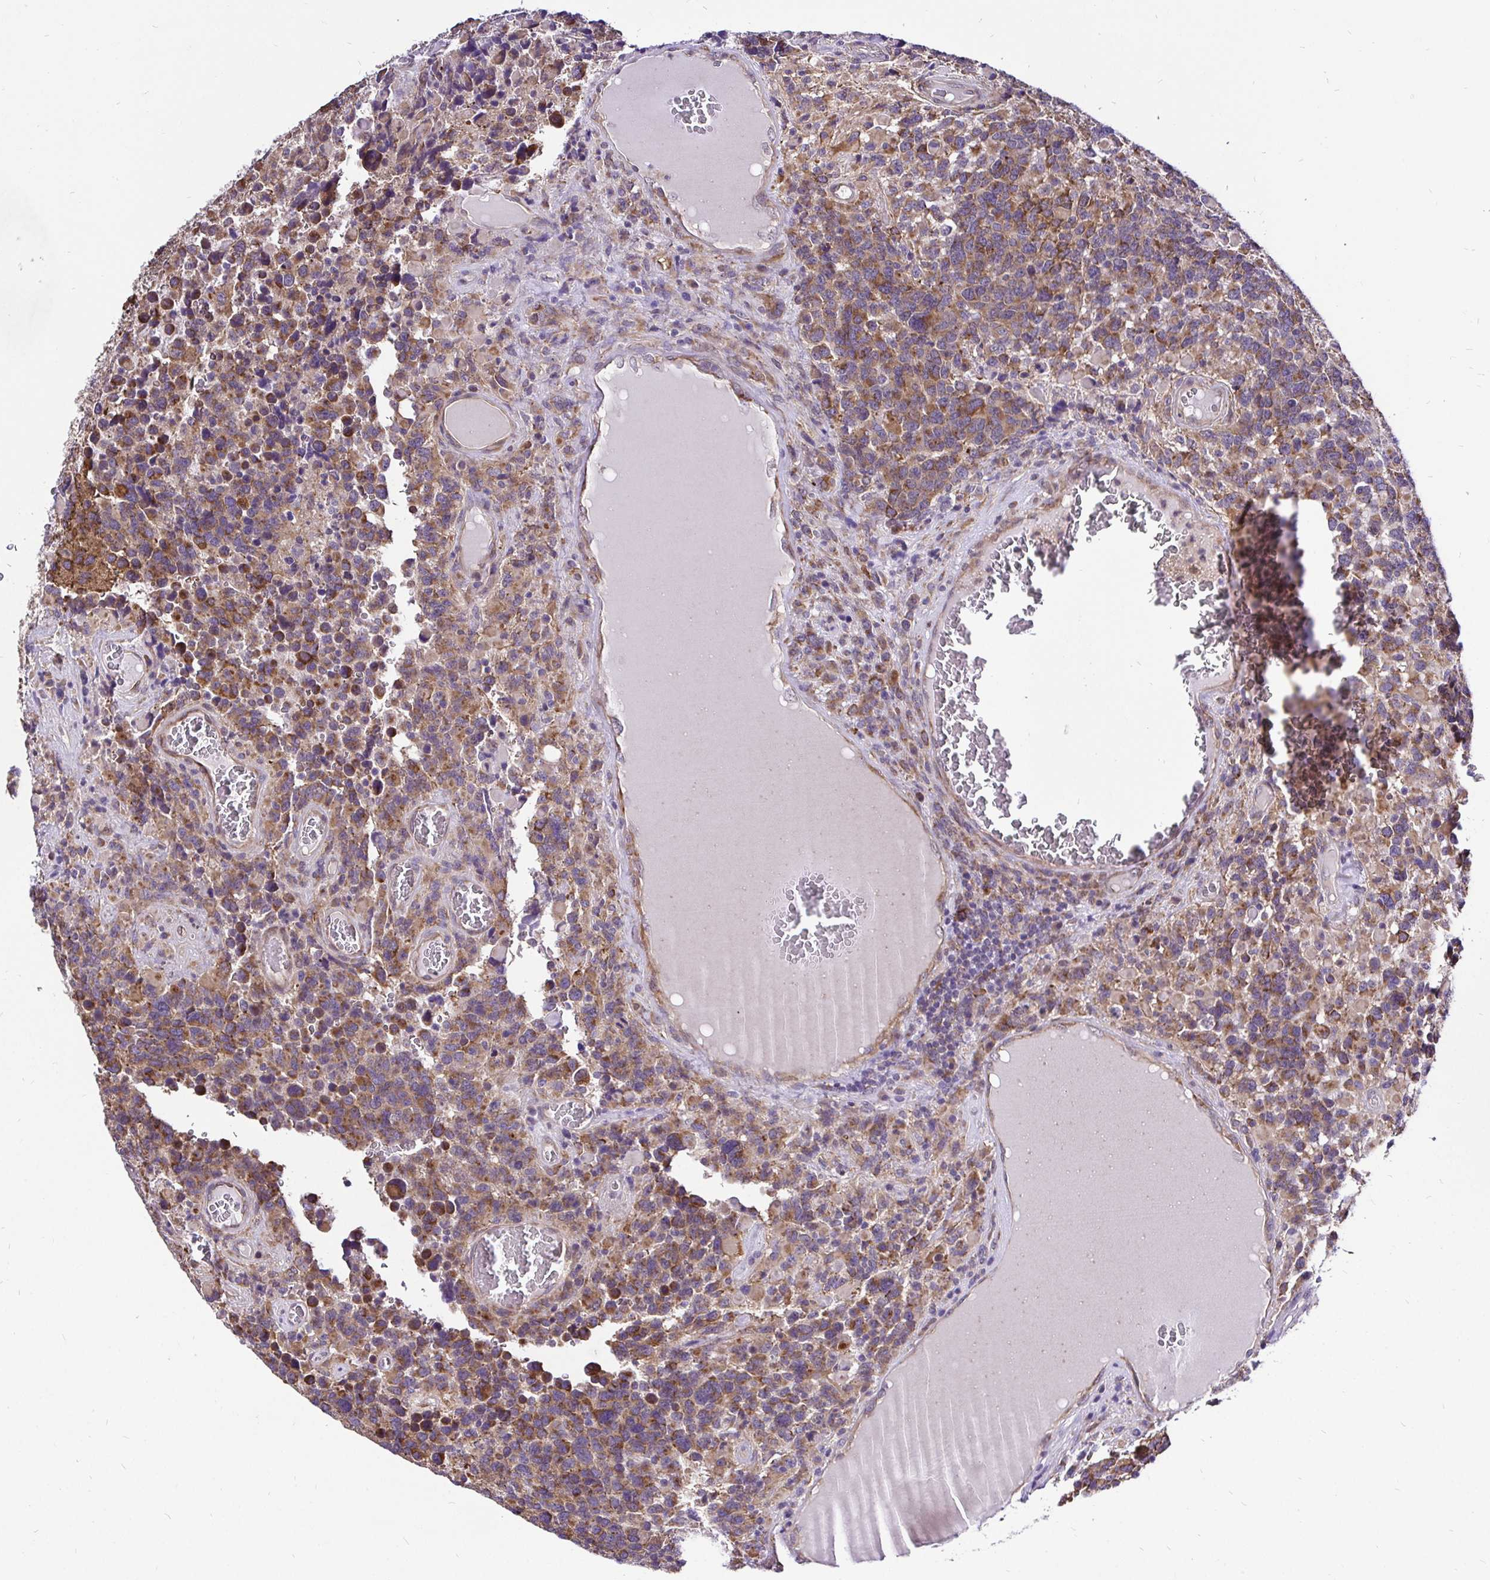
{"staining": {"intensity": "moderate", "quantity": ">75%", "location": "cytoplasmic/membranous"}, "tissue": "glioma", "cell_type": "Tumor cells", "image_type": "cancer", "snomed": [{"axis": "morphology", "description": "Glioma, malignant, High grade"}, {"axis": "topography", "description": "Brain"}], "caption": "Human glioma stained for a protein (brown) shows moderate cytoplasmic/membranous positive staining in approximately >75% of tumor cells.", "gene": "CCDC122", "patient": {"sex": "female", "age": 40}}